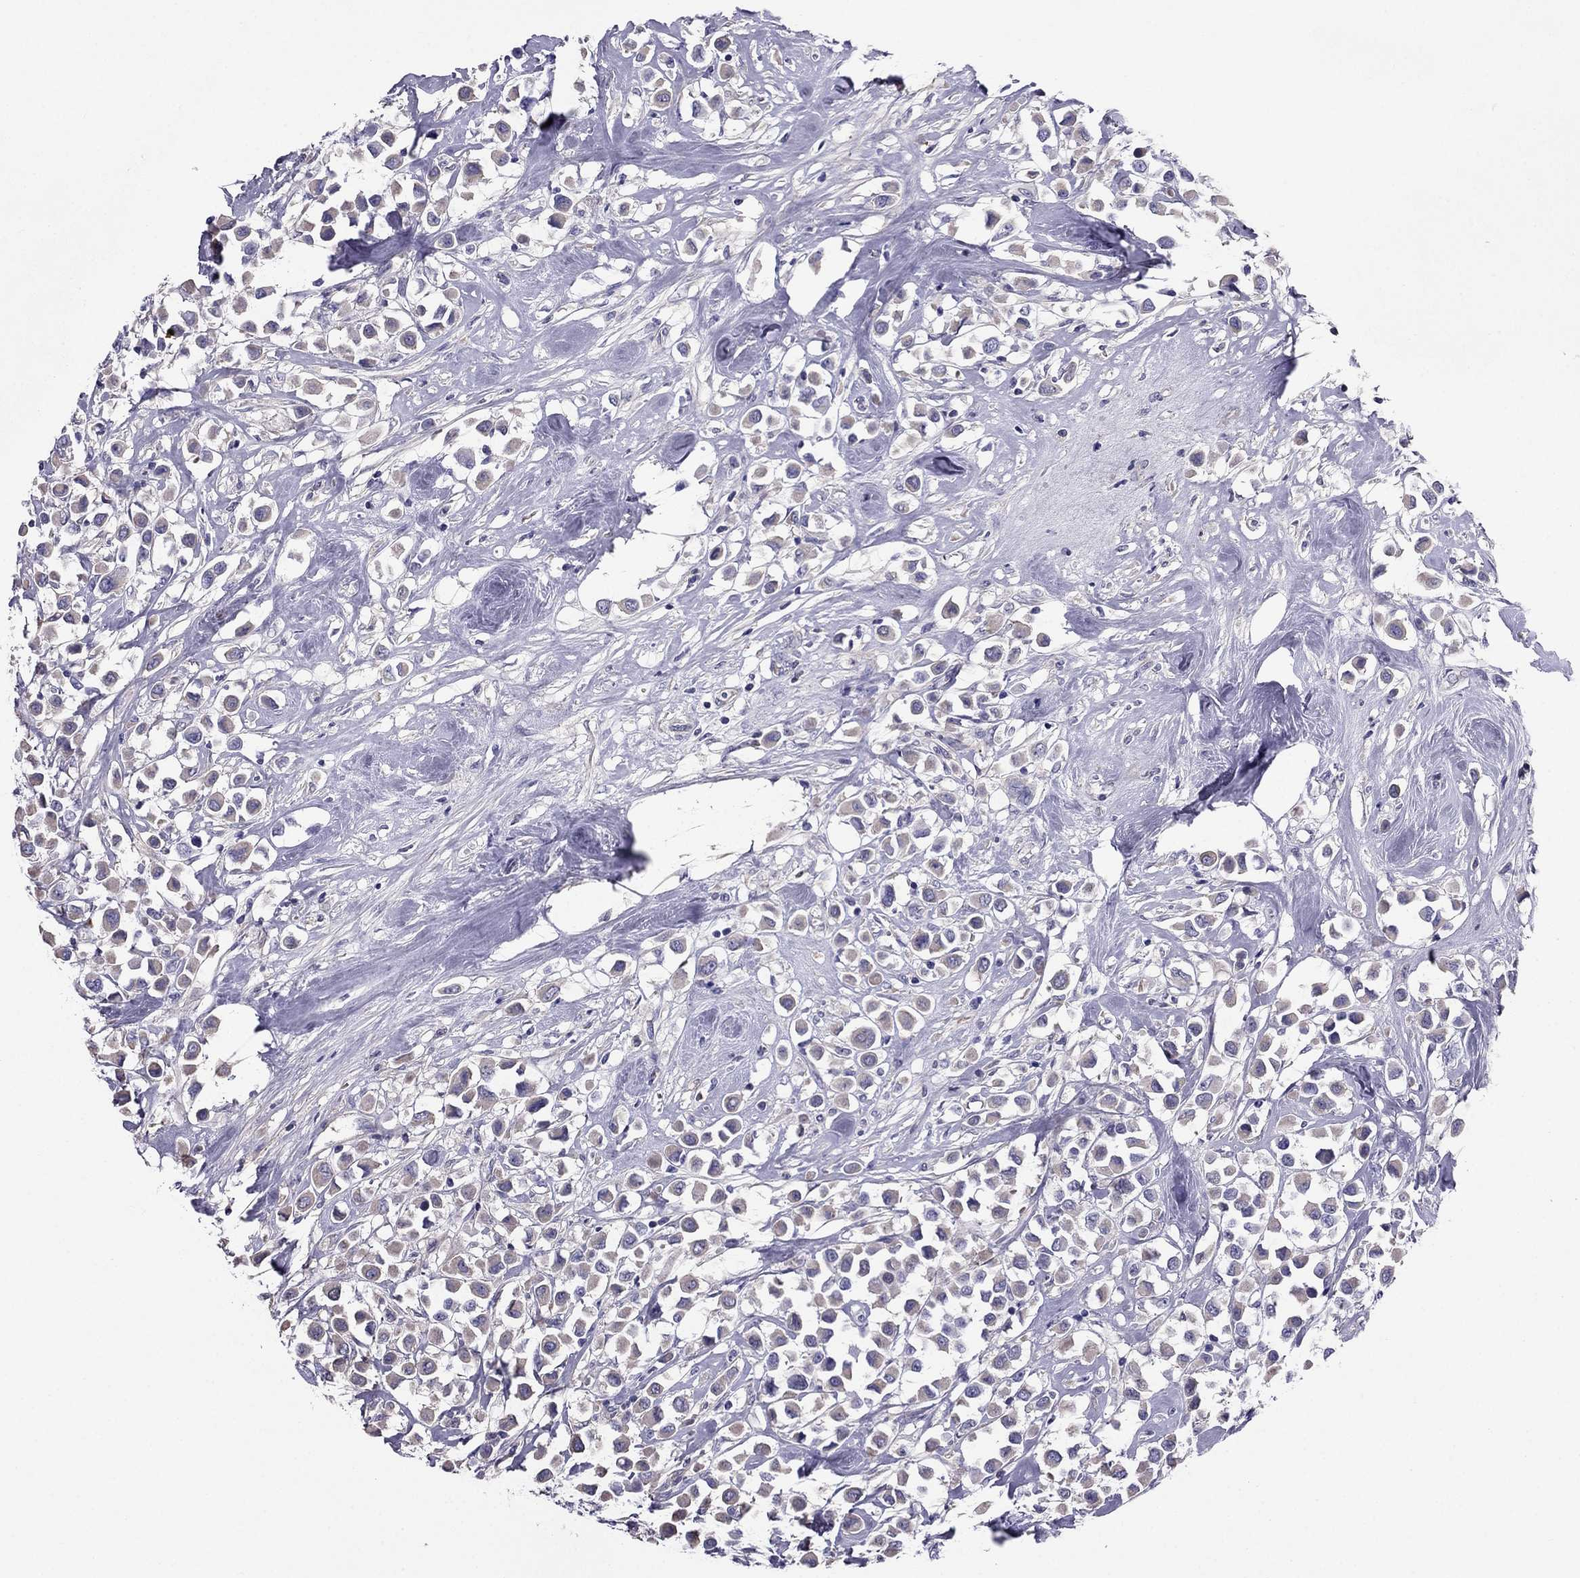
{"staining": {"intensity": "weak", "quantity": "<25%", "location": "cytoplasmic/membranous"}, "tissue": "breast cancer", "cell_type": "Tumor cells", "image_type": "cancer", "snomed": [{"axis": "morphology", "description": "Duct carcinoma"}, {"axis": "topography", "description": "Breast"}], "caption": "There is no significant expression in tumor cells of breast invasive ductal carcinoma.", "gene": "TBC1D21", "patient": {"sex": "female", "age": 61}}